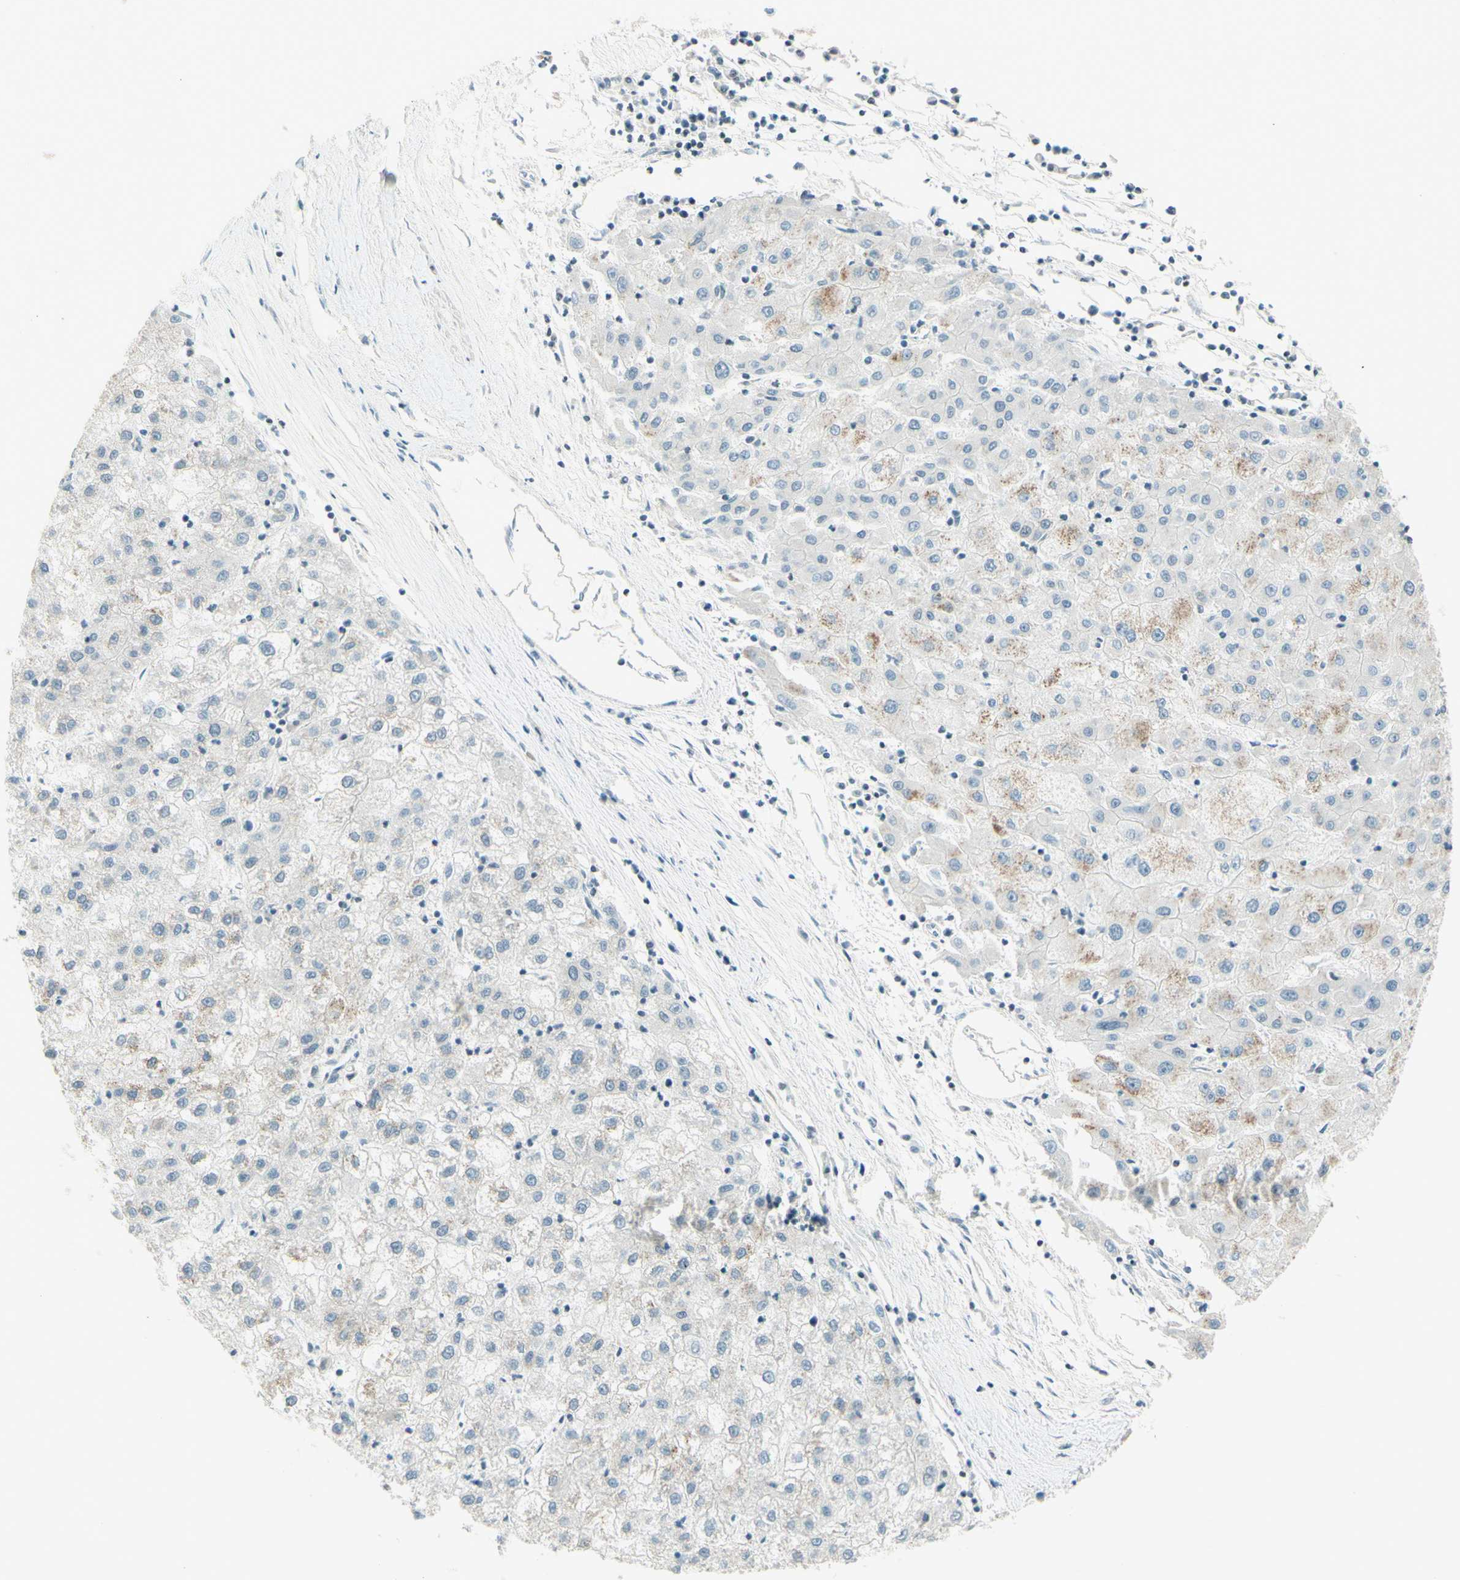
{"staining": {"intensity": "negative", "quantity": "none", "location": "none"}, "tissue": "liver cancer", "cell_type": "Tumor cells", "image_type": "cancer", "snomed": [{"axis": "morphology", "description": "Carcinoma, Hepatocellular, NOS"}, {"axis": "topography", "description": "Liver"}], "caption": "Photomicrograph shows no significant protein staining in tumor cells of hepatocellular carcinoma (liver). (Stains: DAB (3,3'-diaminobenzidine) IHC with hematoxylin counter stain, Microscopy: brightfield microscopy at high magnification).", "gene": "JPH1", "patient": {"sex": "male", "age": 72}}